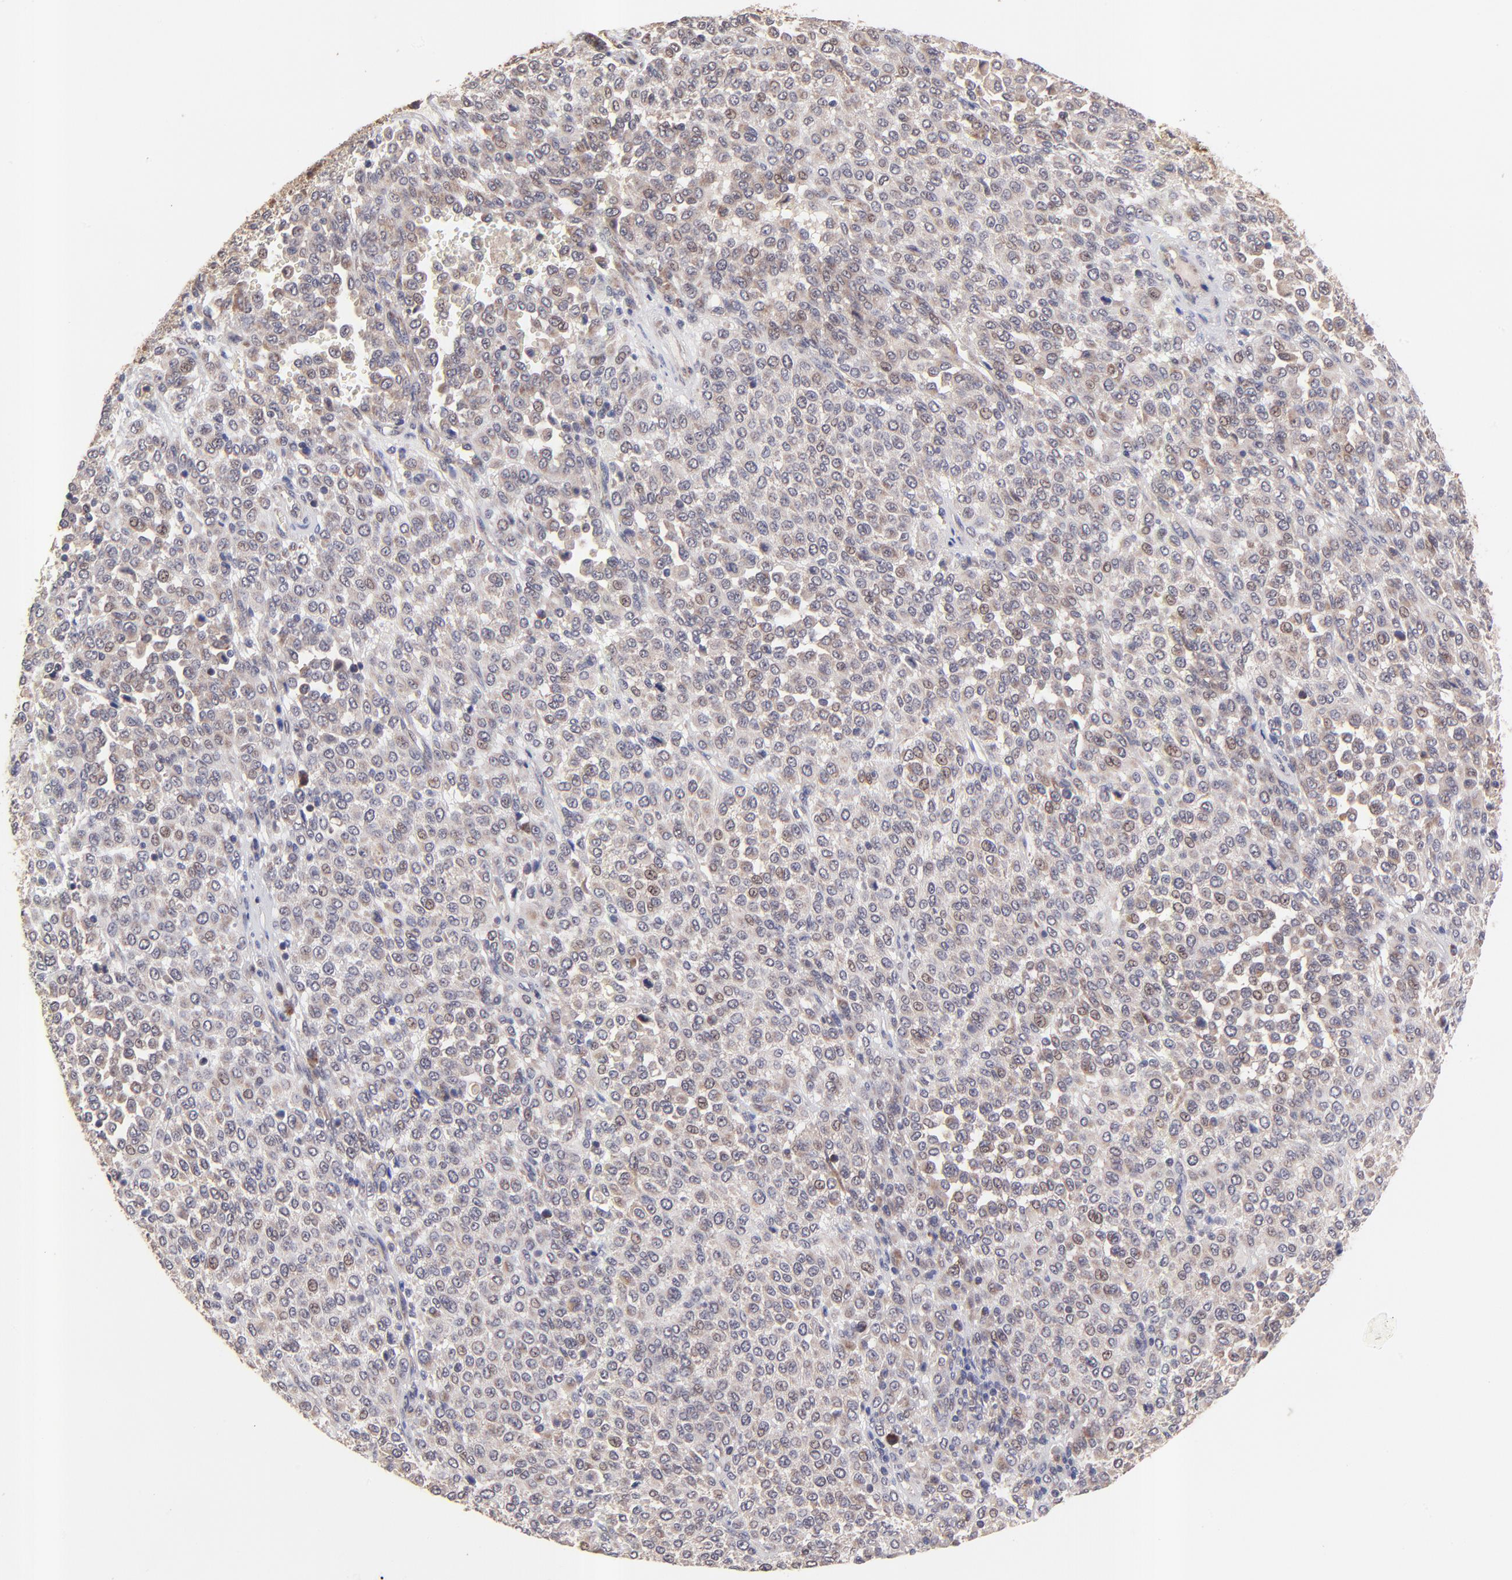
{"staining": {"intensity": "moderate", "quantity": "25%-75%", "location": "cytoplasmic/membranous"}, "tissue": "melanoma", "cell_type": "Tumor cells", "image_type": "cancer", "snomed": [{"axis": "morphology", "description": "Malignant melanoma, Metastatic site"}, {"axis": "topography", "description": "Pancreas"}], "caption": "Melanoma stained for a protein exhibits moderate cytoplasmic/membranous positivity in tumor cells.", "gene": "BAIAP2L2", "patient": {"sex": "female", "age": 30}}